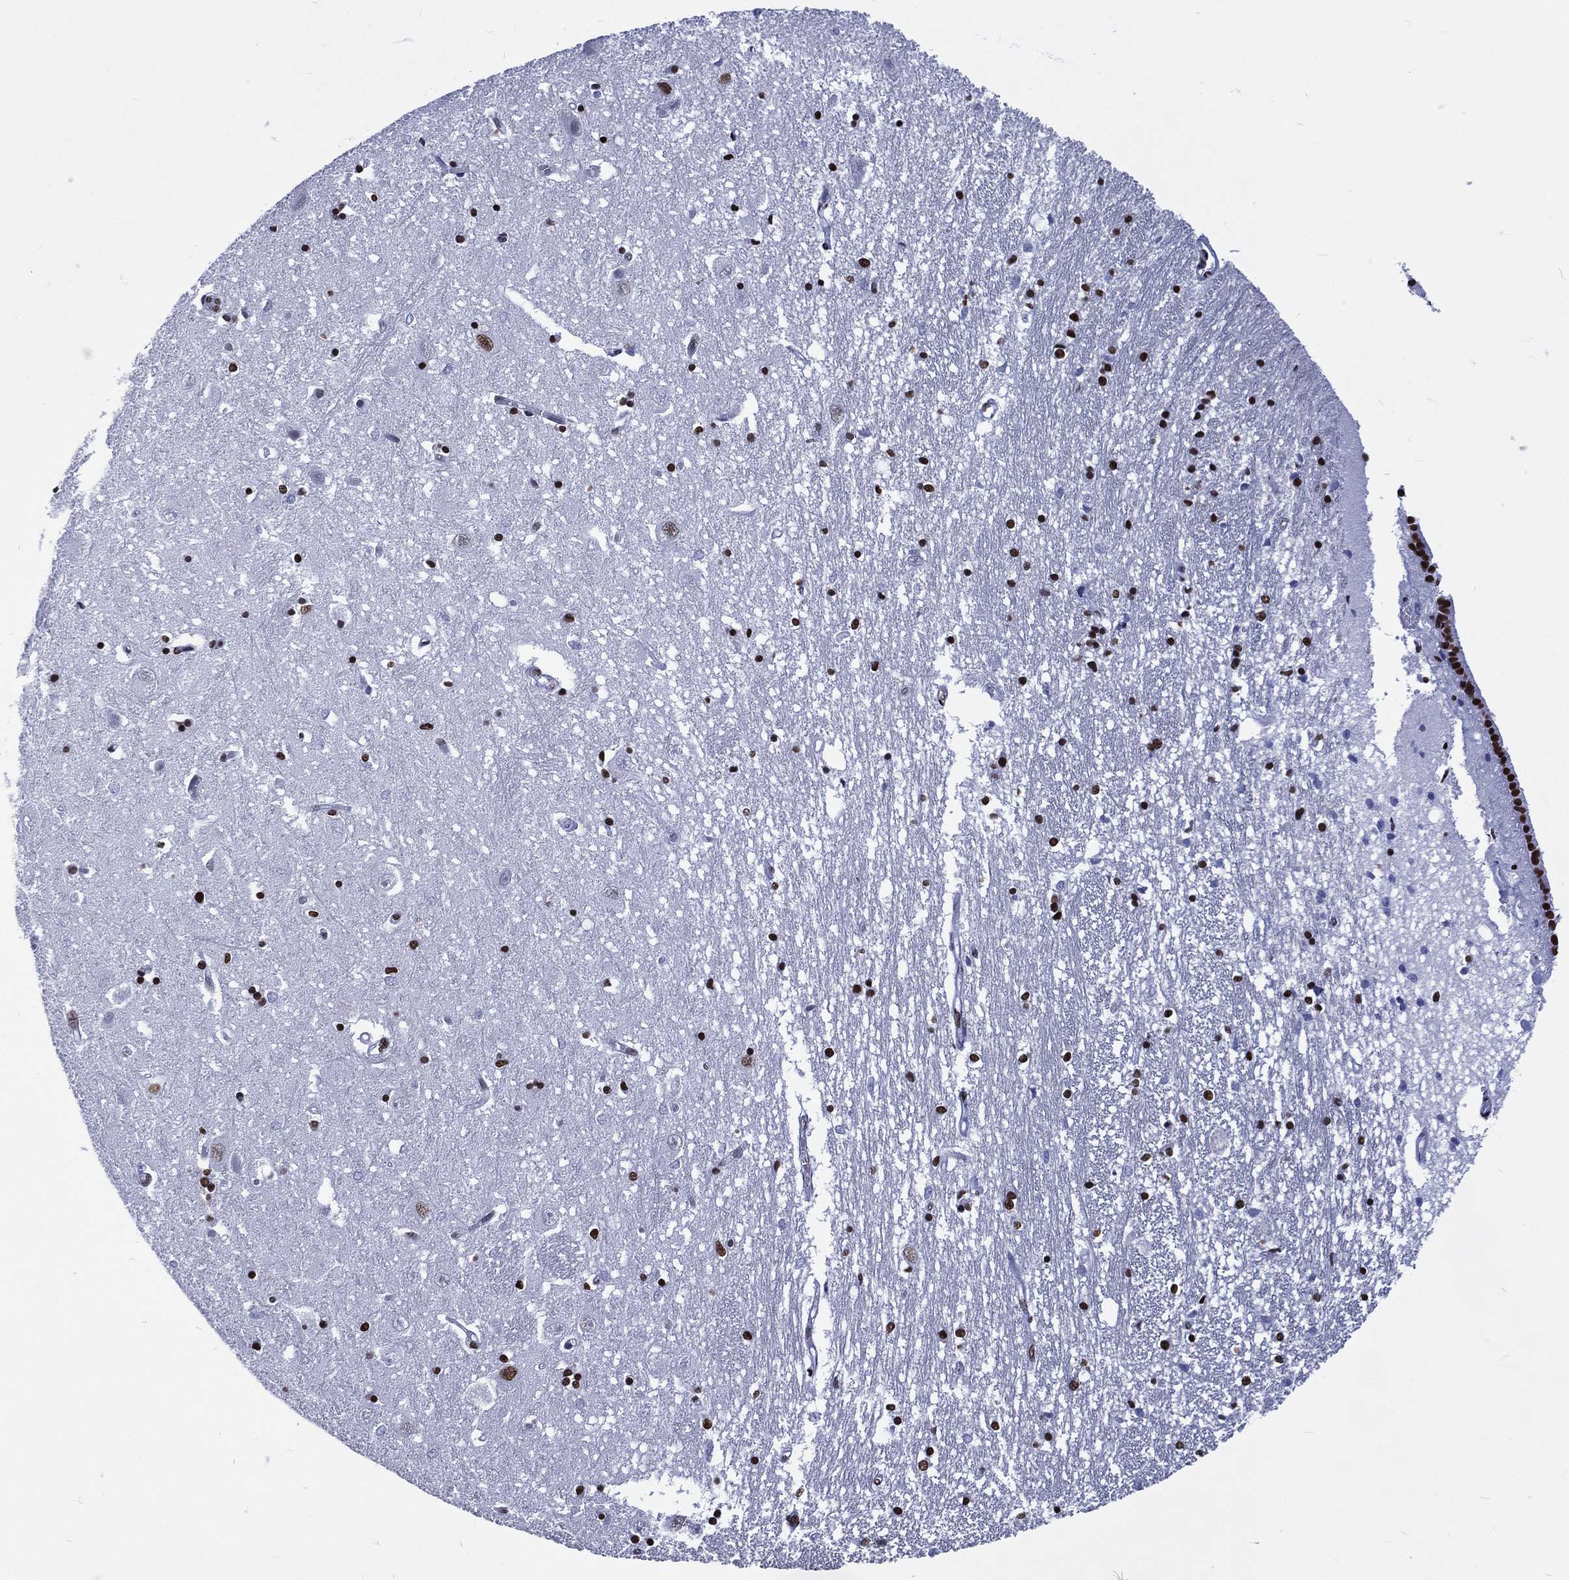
{"staining": {"intensity": "strong", "quantity": "25%-75%", "location": "nuclear"}, "tissue": "caudate", "cell_type": "Glial cells", "image_type": "normal", "snomed": [{"axis": "morphology", "description": "Normal tissue, NOS"}, {"axis": "topography", "description": "Lateral ventricle wall"}], "caption": "A brown stain highlights strong nuclear expression of a protein in glial cells of normal human caudate.", "gene": "RETREG2", "patient": {"sex": "male", "age": 54}}